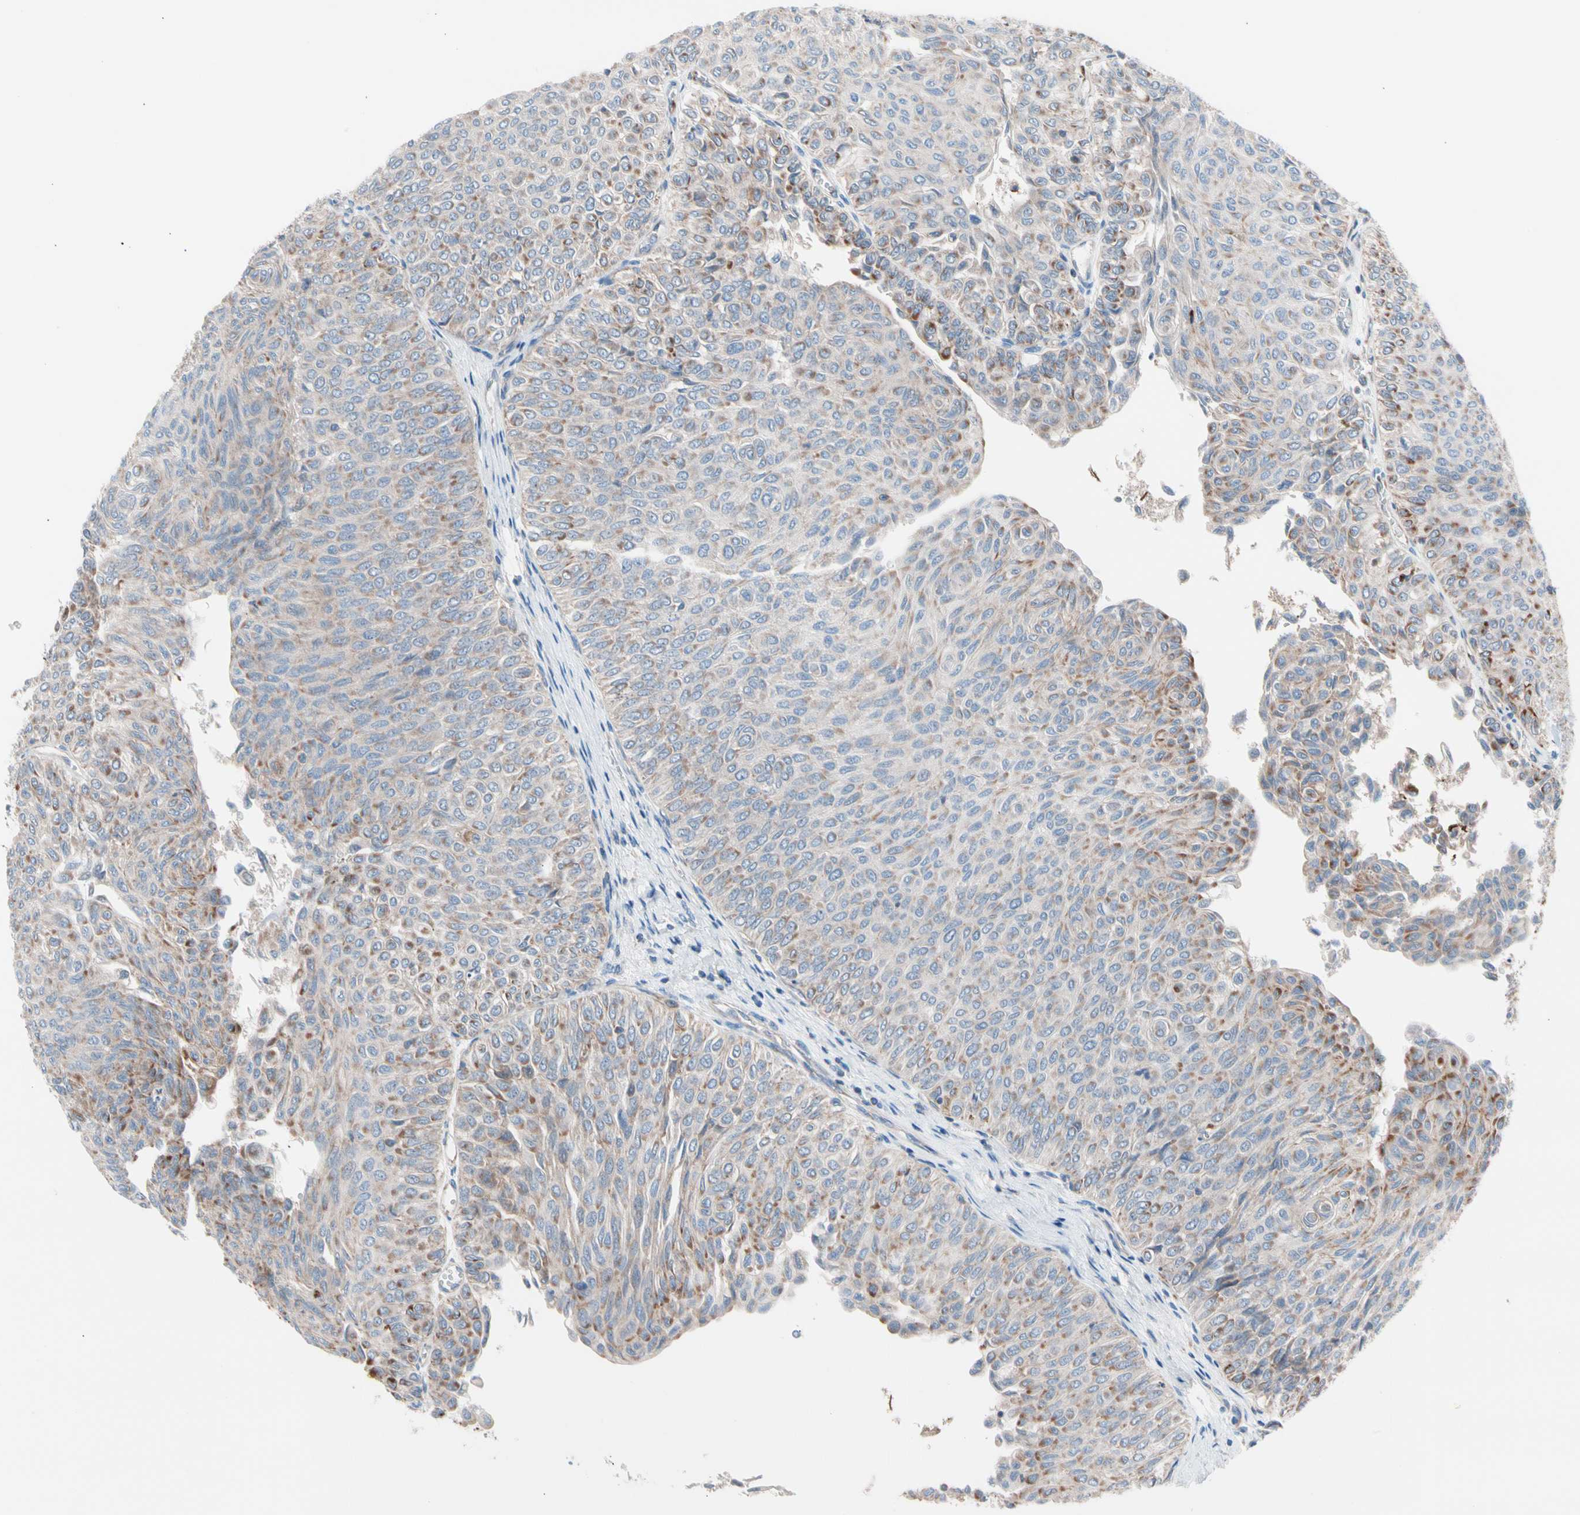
{"staining": {"intensity": "moderate", "quantity": "25%-75%", "location": "cytoplasmic/membranous"}, "tissue": "urothelial cancer", "cell_type": "Tumor cells", "image_type": "cancer", "snomed": [{"axis": "morphology", "description": "Urothelial carcinoma, Low grade"}, {"axis": "topography", "description": "Urinary bladder"}], "caption": "Immunohistochemistry of human urothelial cancer displays medium levels of moderate cytoplasmic/membranous positivity in approximately 25%-75% of tumor cells.", "gene": "HK1", "patient": {"sex": "male", "age": 78}}